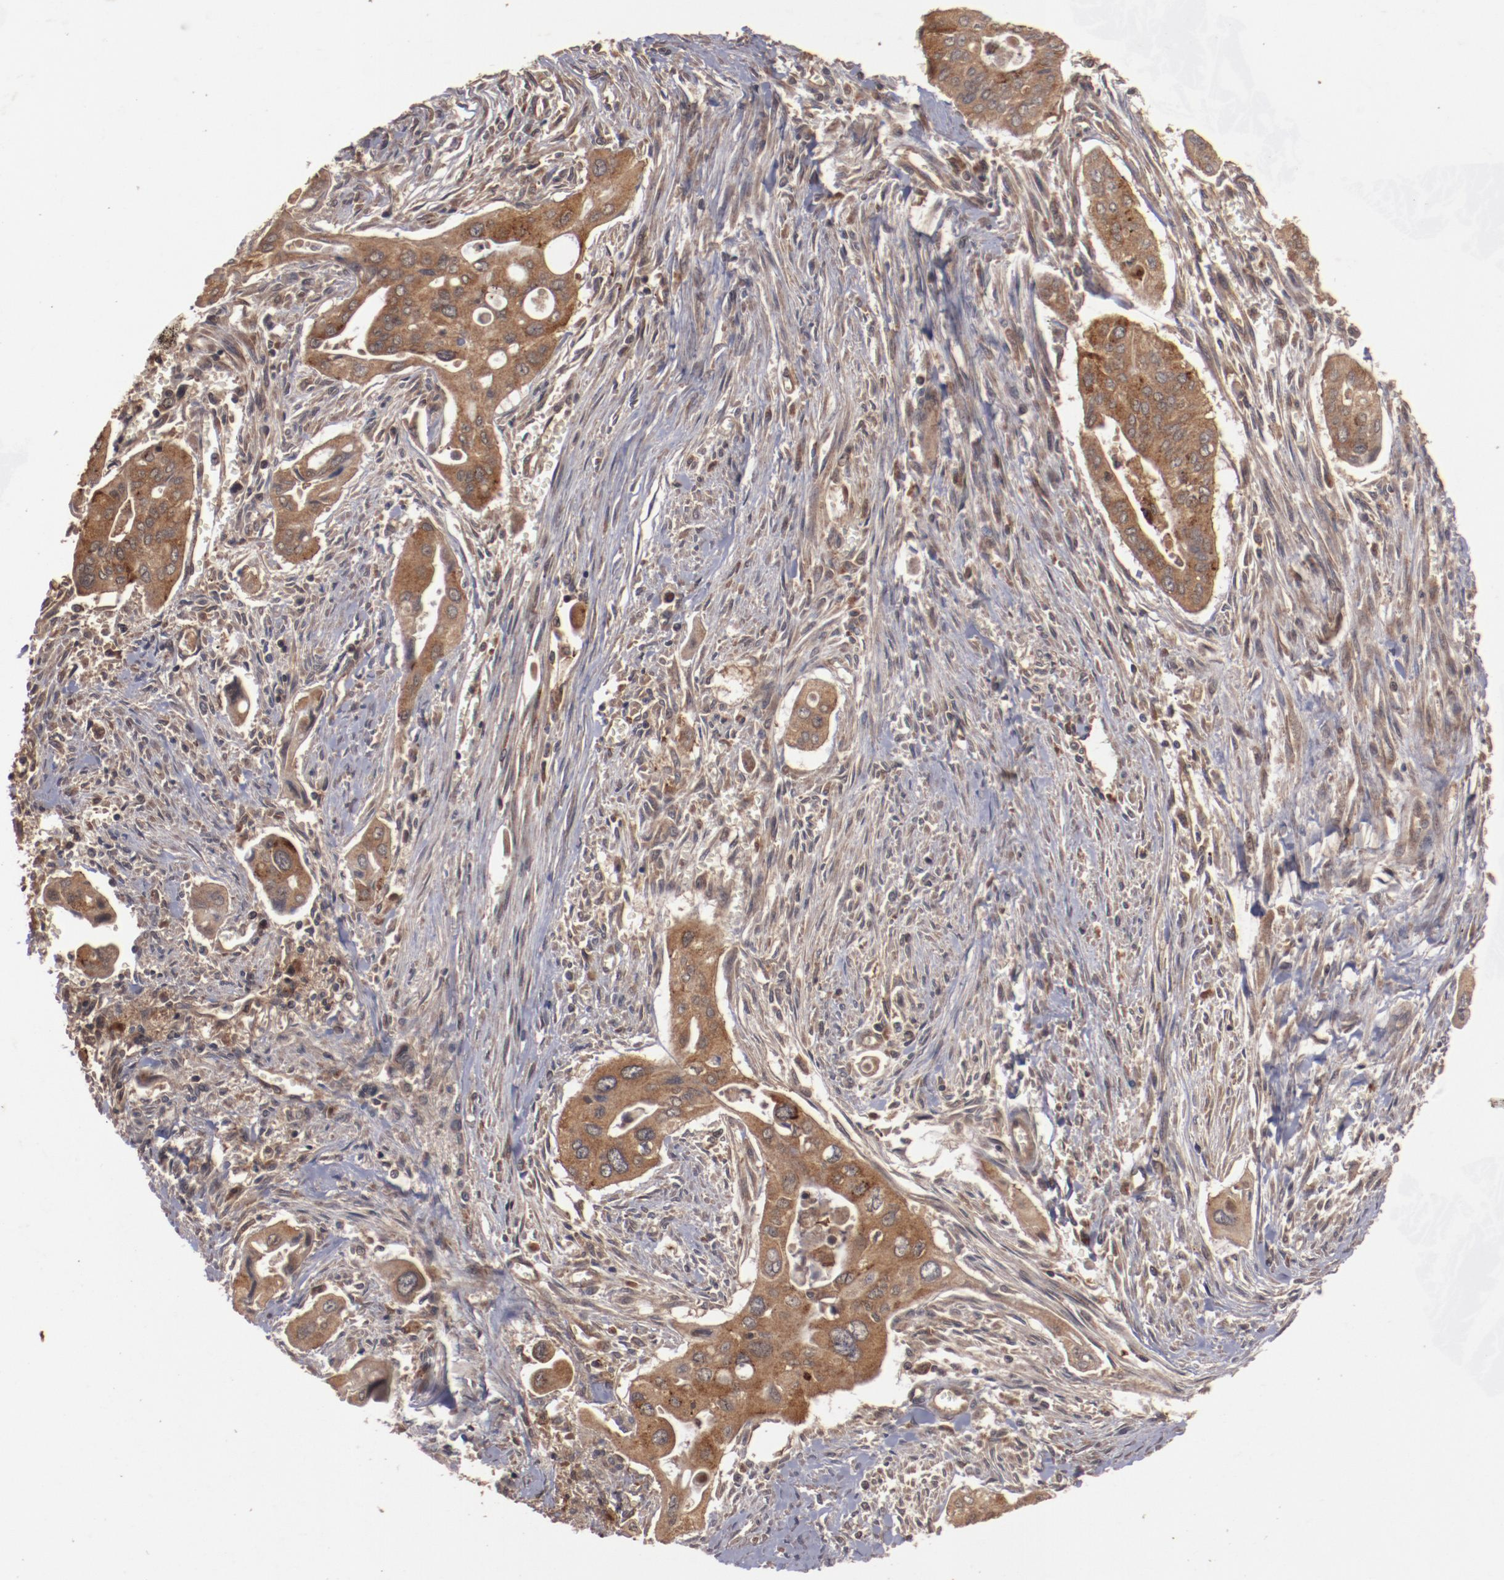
{"staining": {"intensity": "strong", "quantity": ">75%", "location": "cytoplasmic/membranous"}, "tissue": "pancreatic cancer", "cell_type": "Tumor cells", "image_type": "cancer", "snomed": [{"axis": "morphology", "description": "Adenocarcinoma, NOS"}, {"axis": "topography", "description": "Pancreas"}], "caption": "High-magnification brightfield microscopy of adenocarcinoma (pancreatic) stained with DAB (brown) and counterstained with hematoxylin (blue). tumor cells exhibit strong cytoplasmic/membranous expression is present in about>75% of cells.", "gene": "TENM1", "patient": {"sex": "male", "age": 77}}